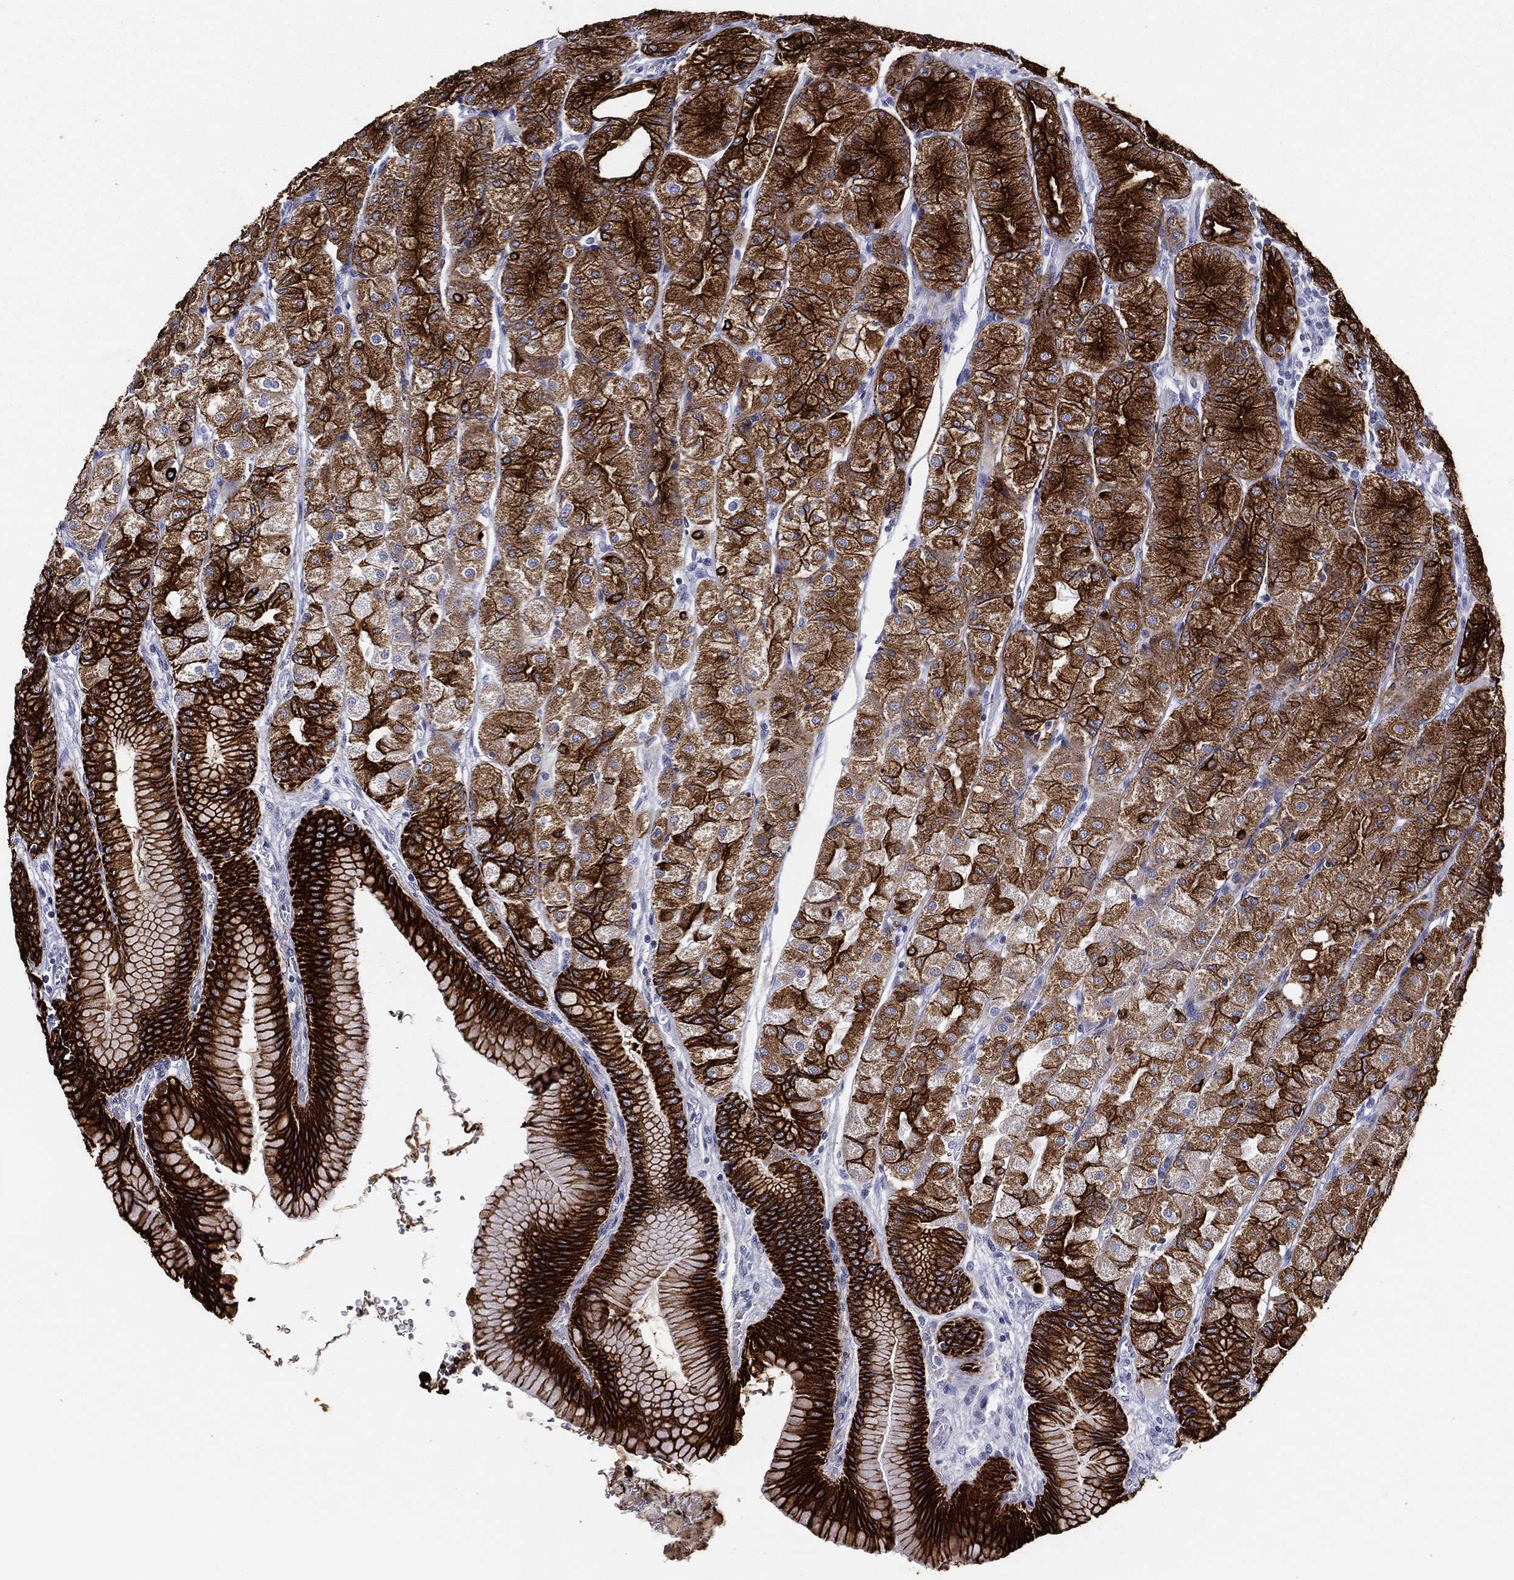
{"staining": {"intensity": "strong", "quantity": ">75%", "location": "cytoplasmic/membranous"}, "tissue": "stomach", "cell_type": "Glandular cells", "image_type": "normal", "snomed": [{"axis": "morphology", "description": "Normal tissue, NOS"}, {"axis": "morphology", "description": "Adenocarcinoma, NOS"}, {"axis": "morphology", "description": "Adenocarcinoma, High grade"}, {"axis": "topography", "description": "Stomach, upper"}, {"axis": "topography", "description": "Stomach"}], "caption": "Glandular cells show high levels of strong cytoplasmic/membranous staining in about >75% of cells in normal human stomach.", "gene": "KRT7", "patient": {"sex": "female", "age": 65}}